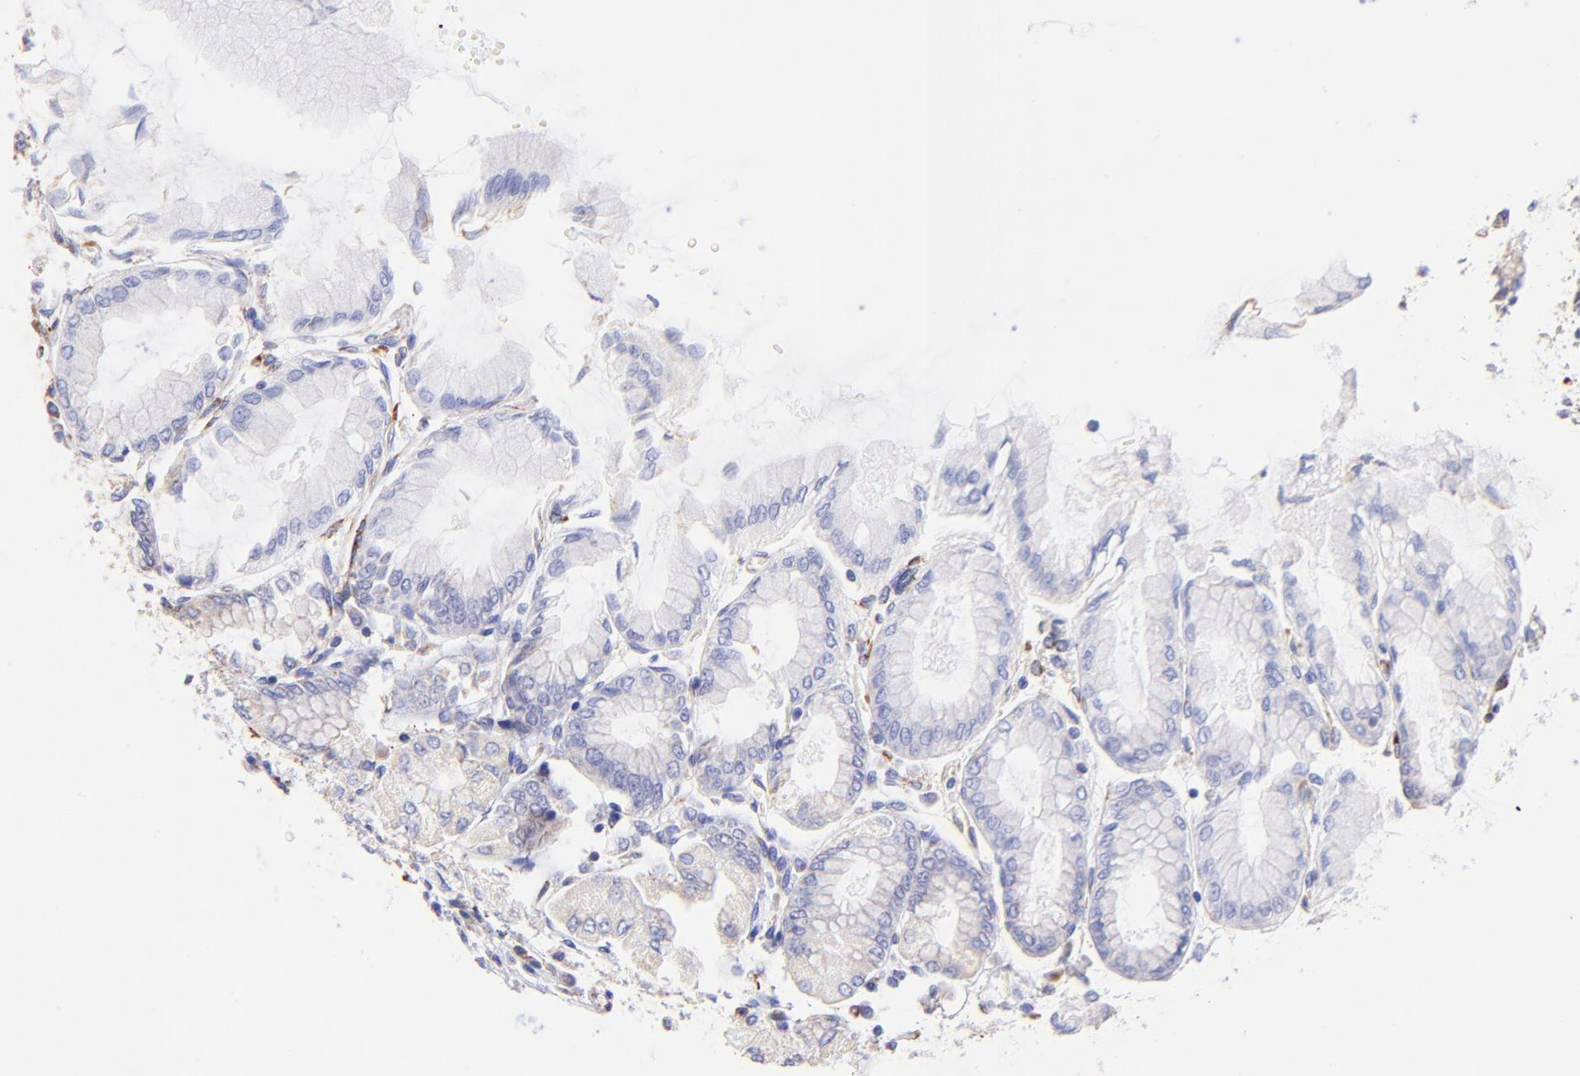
{"staining": {"intensity": "weak", "quantity": "<25%", "location": "cytoplasmic/membranous"}, "tissue": "stomach", "cell_type": "Glandular cells", "image_type": "normal", "snomed": [{"axis": "morphology", "description": "Normal tissue, NOS"}, {"axis": "topography", "description": "Stomach, upper"}], "caption": "This is a micrograph of immunohistochemistry staining of unremarkable stomach, which shows no staining in glandular cells. (Brightfield microscopy of DAB immunohistochemistry at high magnification).", "gene": "SPARC", "patient": {"sex": "female", "age": 56}}